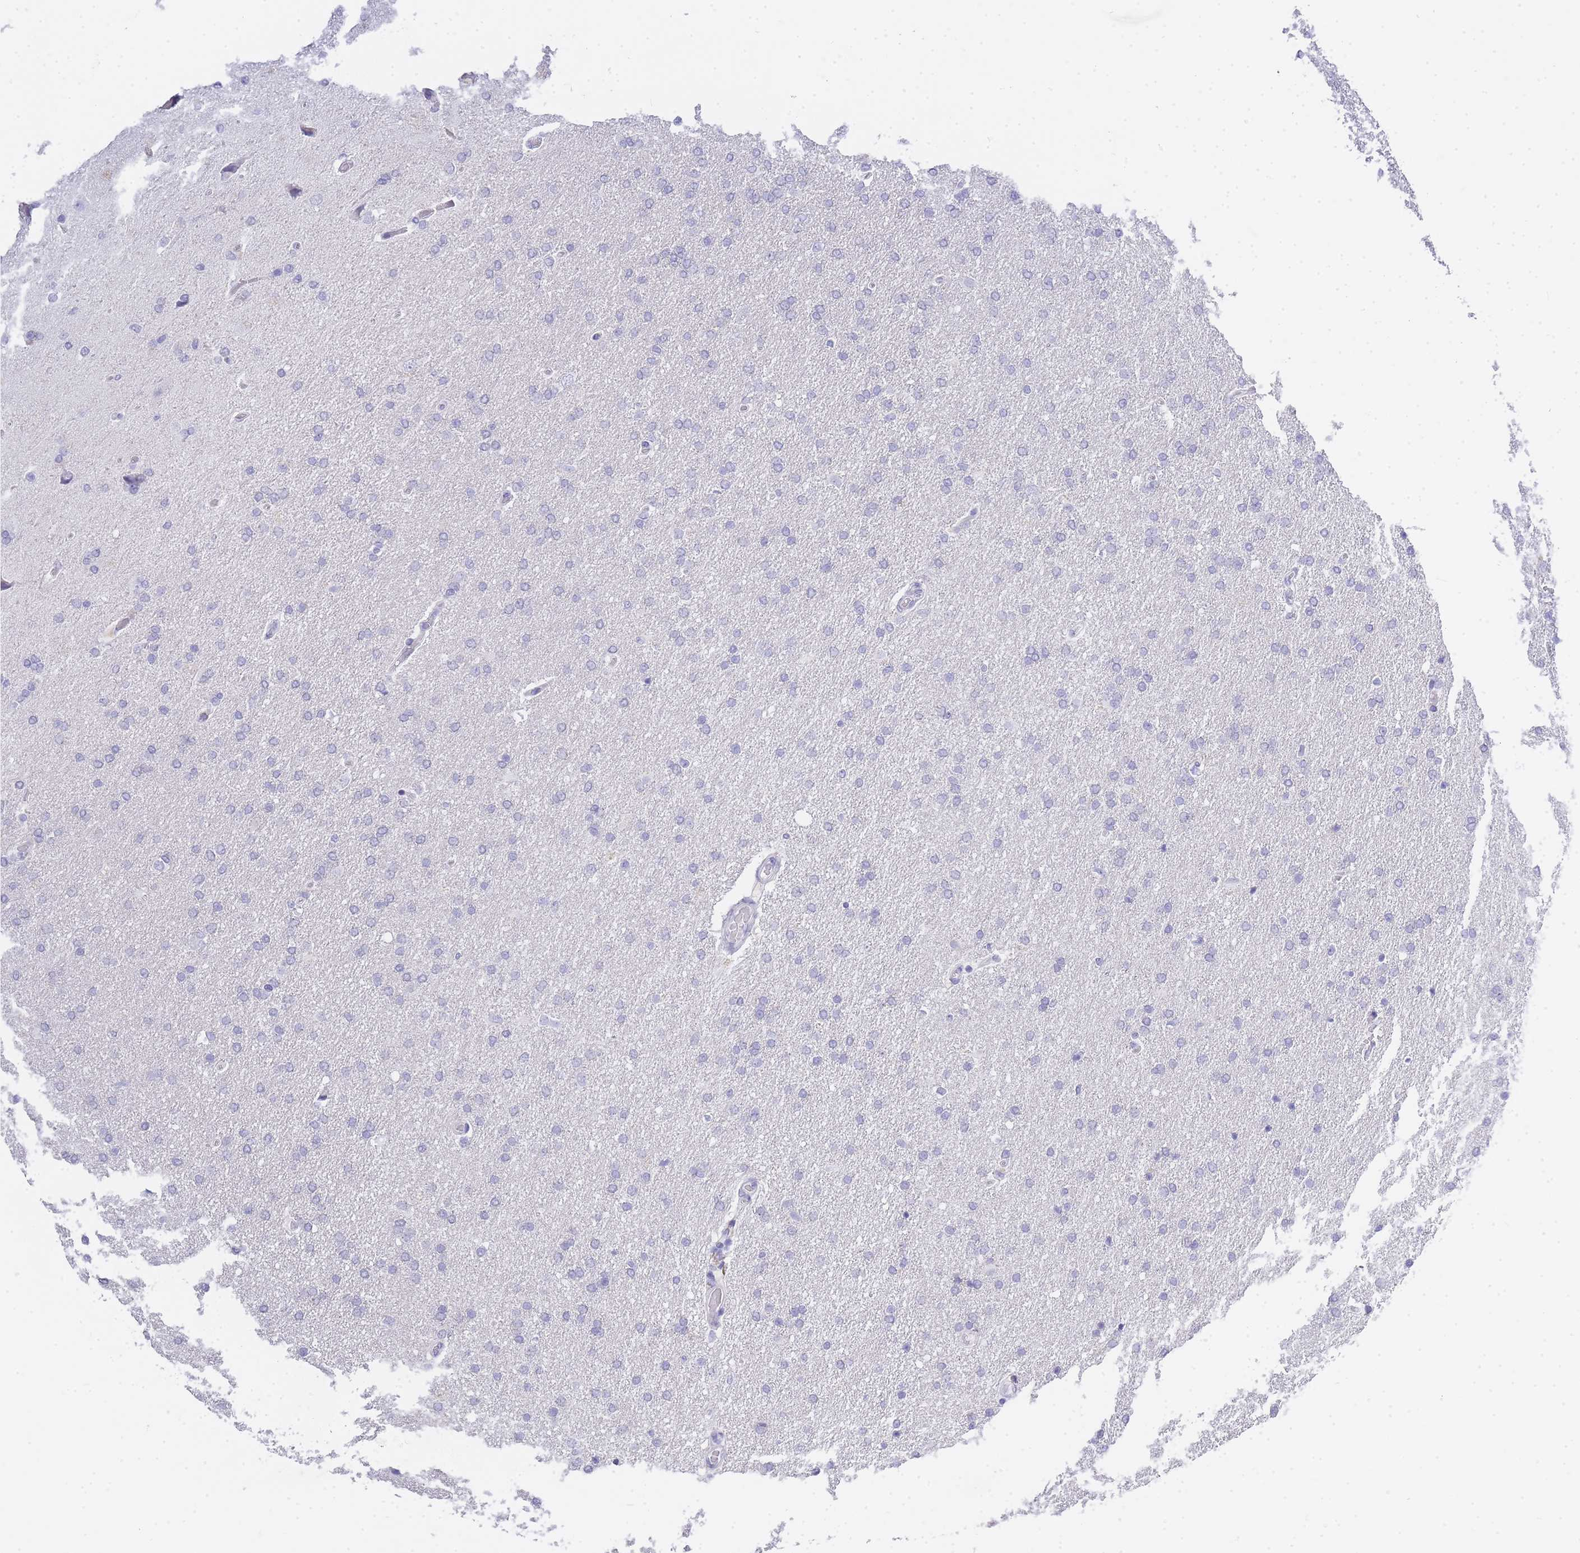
{"staining": {"intensity": "negative", "quantity": "none", "location": "none"}, "tissue": "glioma", "cell_type": "Tumor cells", "image_type": "cancer", "snomed": [{"axis": "morphology", "description": "Glioma, malignant, High grade"}, {"axis": "topography", "description": "Brain"}], "caption": "This is an immunohistochemistry micrograph of human glioma. There is no positivity in tumor cells.", "gene": "RHO", "patient": {"sex": "male", "age": 72}}